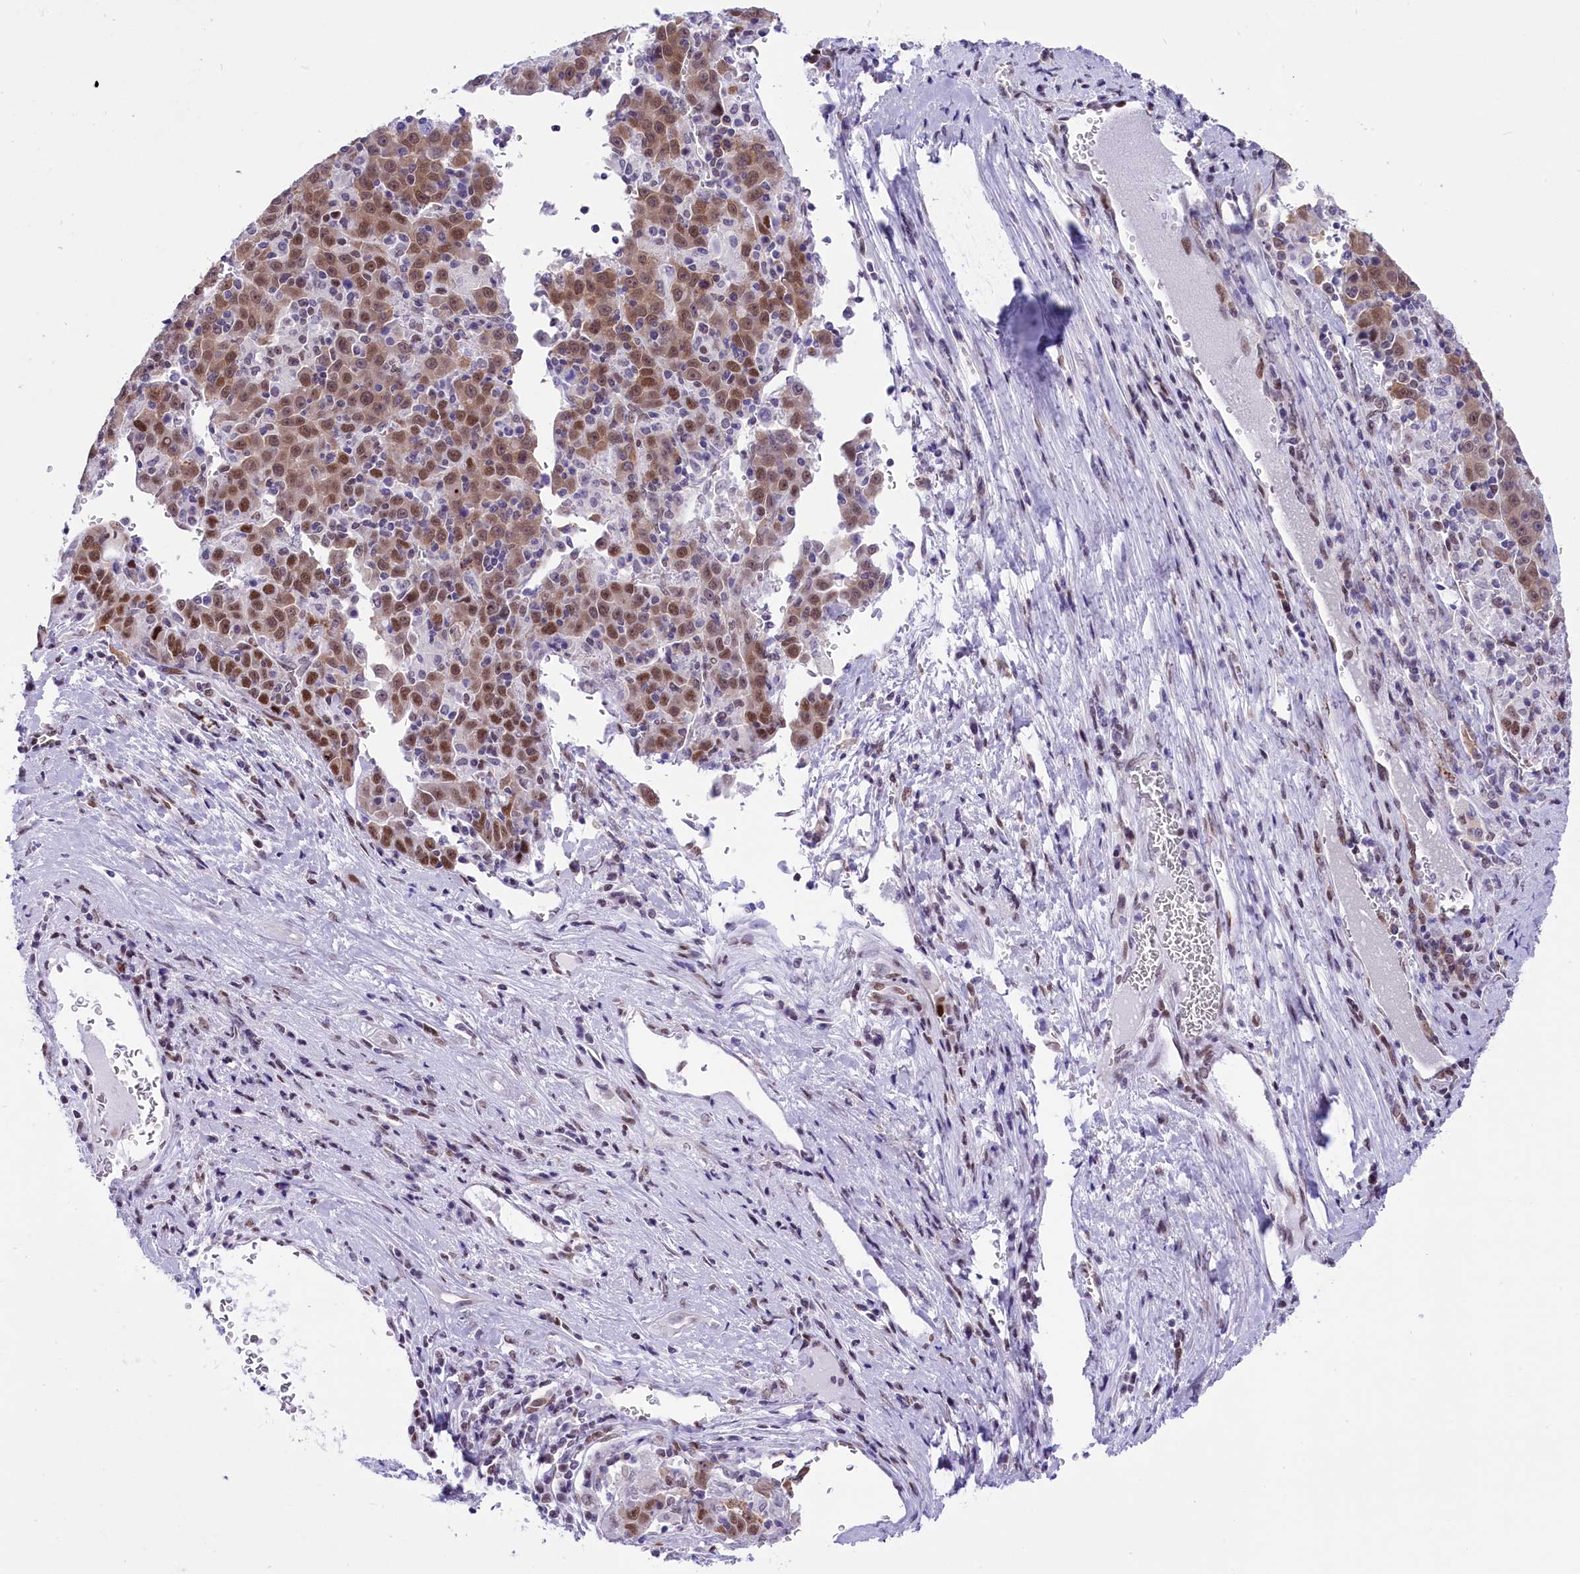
{"staining": {"intensity": "moderate", "quantity": ">75%", "location": "cytoplasmic/membranous,nuclear"}, "tissue": "liver cancer", "cell_type": "Tumor cells", "image_type": "cancer", "snomed": [{"axis": "morphology", "description": "Carcinoma, Hepatocellular, NOS"}, {"axis": "topography", "description": "Liver"}], "caption": "Hepatocellular carcinoma (liver) stained with a brown dye demonstrates moderate cytoplasmic/membranous and nuclear positive positivity in approximately >75% of tumor cells.", "gene": "RPS6KB1", "patient": {"sex": "female", "age": 53}}